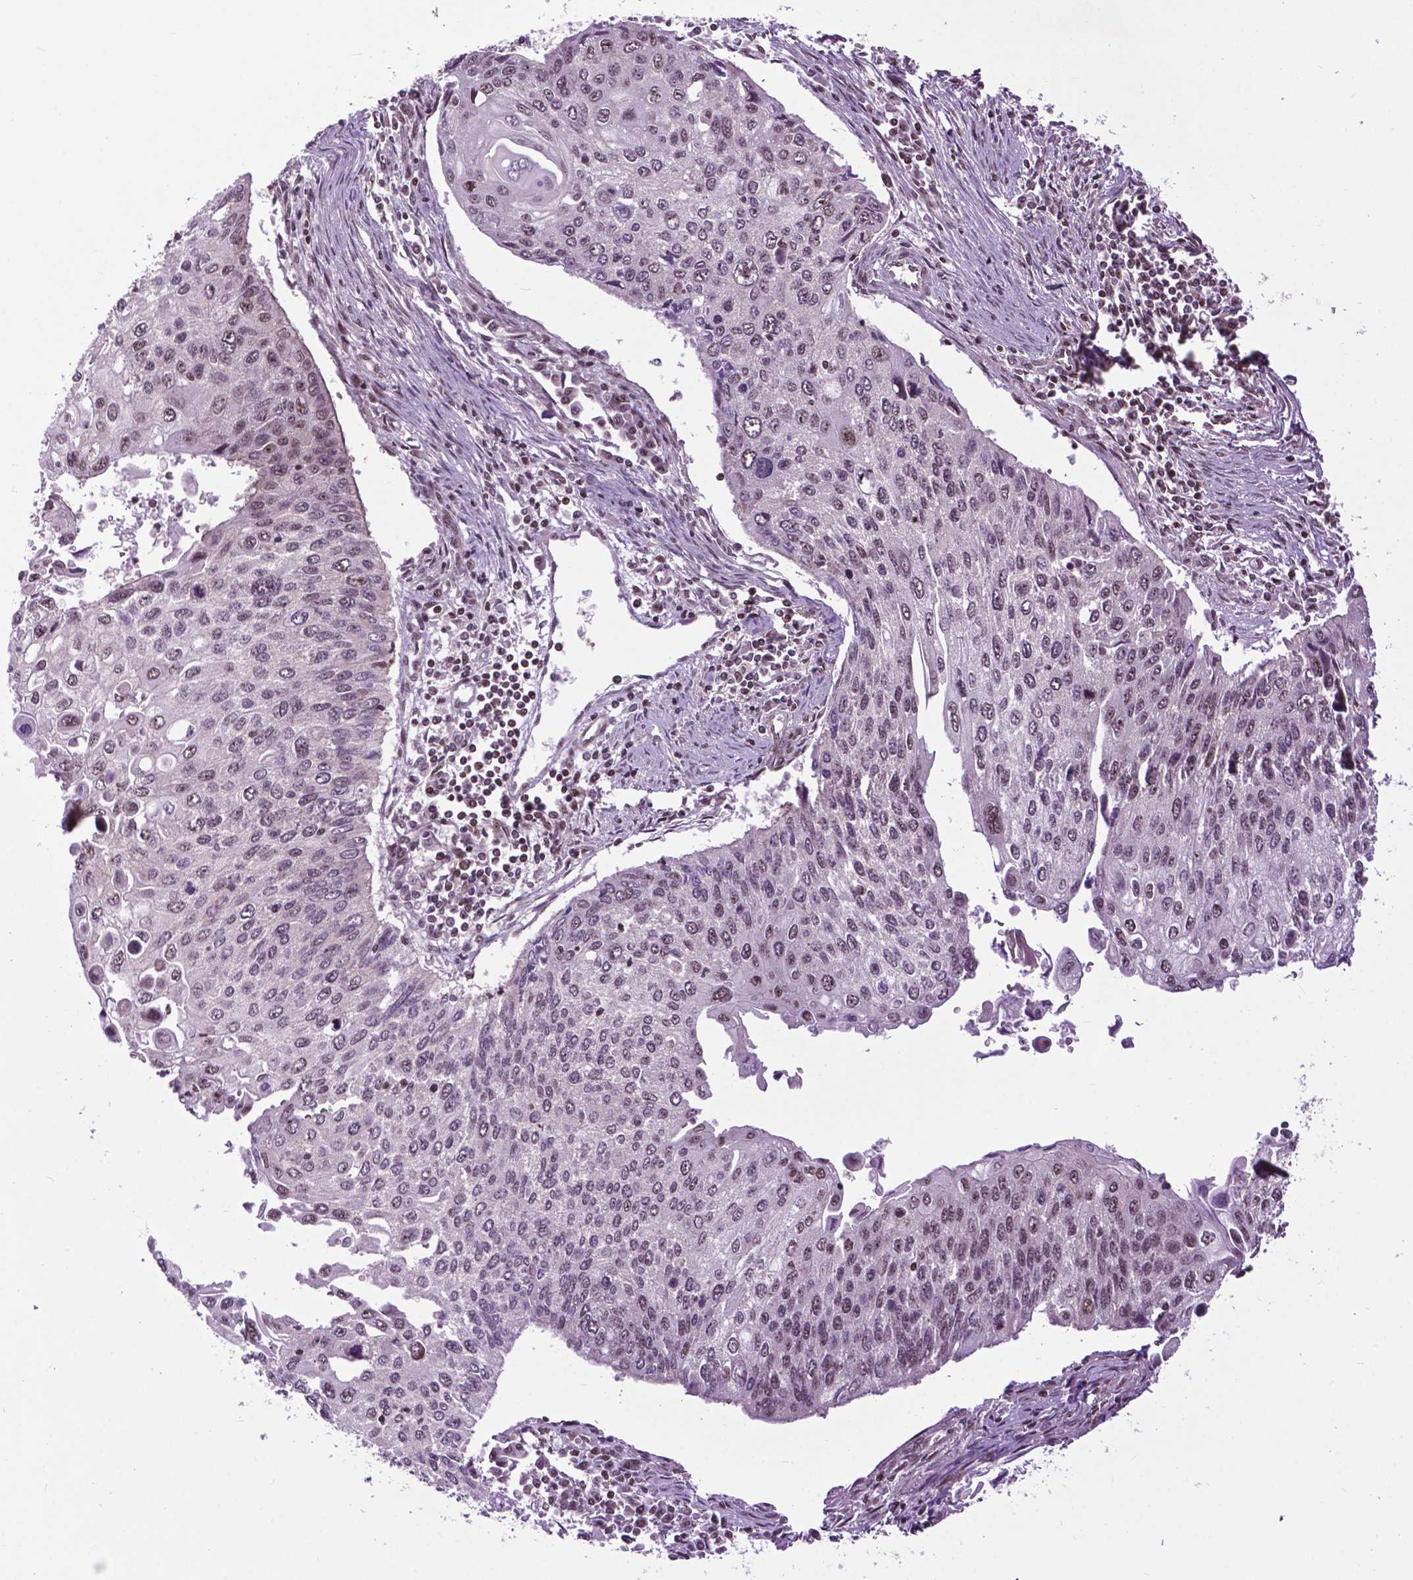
{"staining": {"intensity": "moderate", "quantity": "25%-75%", "location": "nuclear"}, "tissue": "lung cancer", "cell_type": "Tumor cells", "image_type": "cancer", "snomed": [{"axis": "morphology", "description": "Squamous cell carcinoma, NOS"}, {"axis": "morphology", "description": "Squamous cell carcinoma, metastatic, NOS"}, {"axis": "topography", "description": "Lung"}], "caption": "Human lung cancer (metastatic squamous cell carcinoma) stained with a protein marker demonstrates moderate staining in tumor cells.", "gene": "EAF1", "patient": {"sex": "male", "age": 63}}